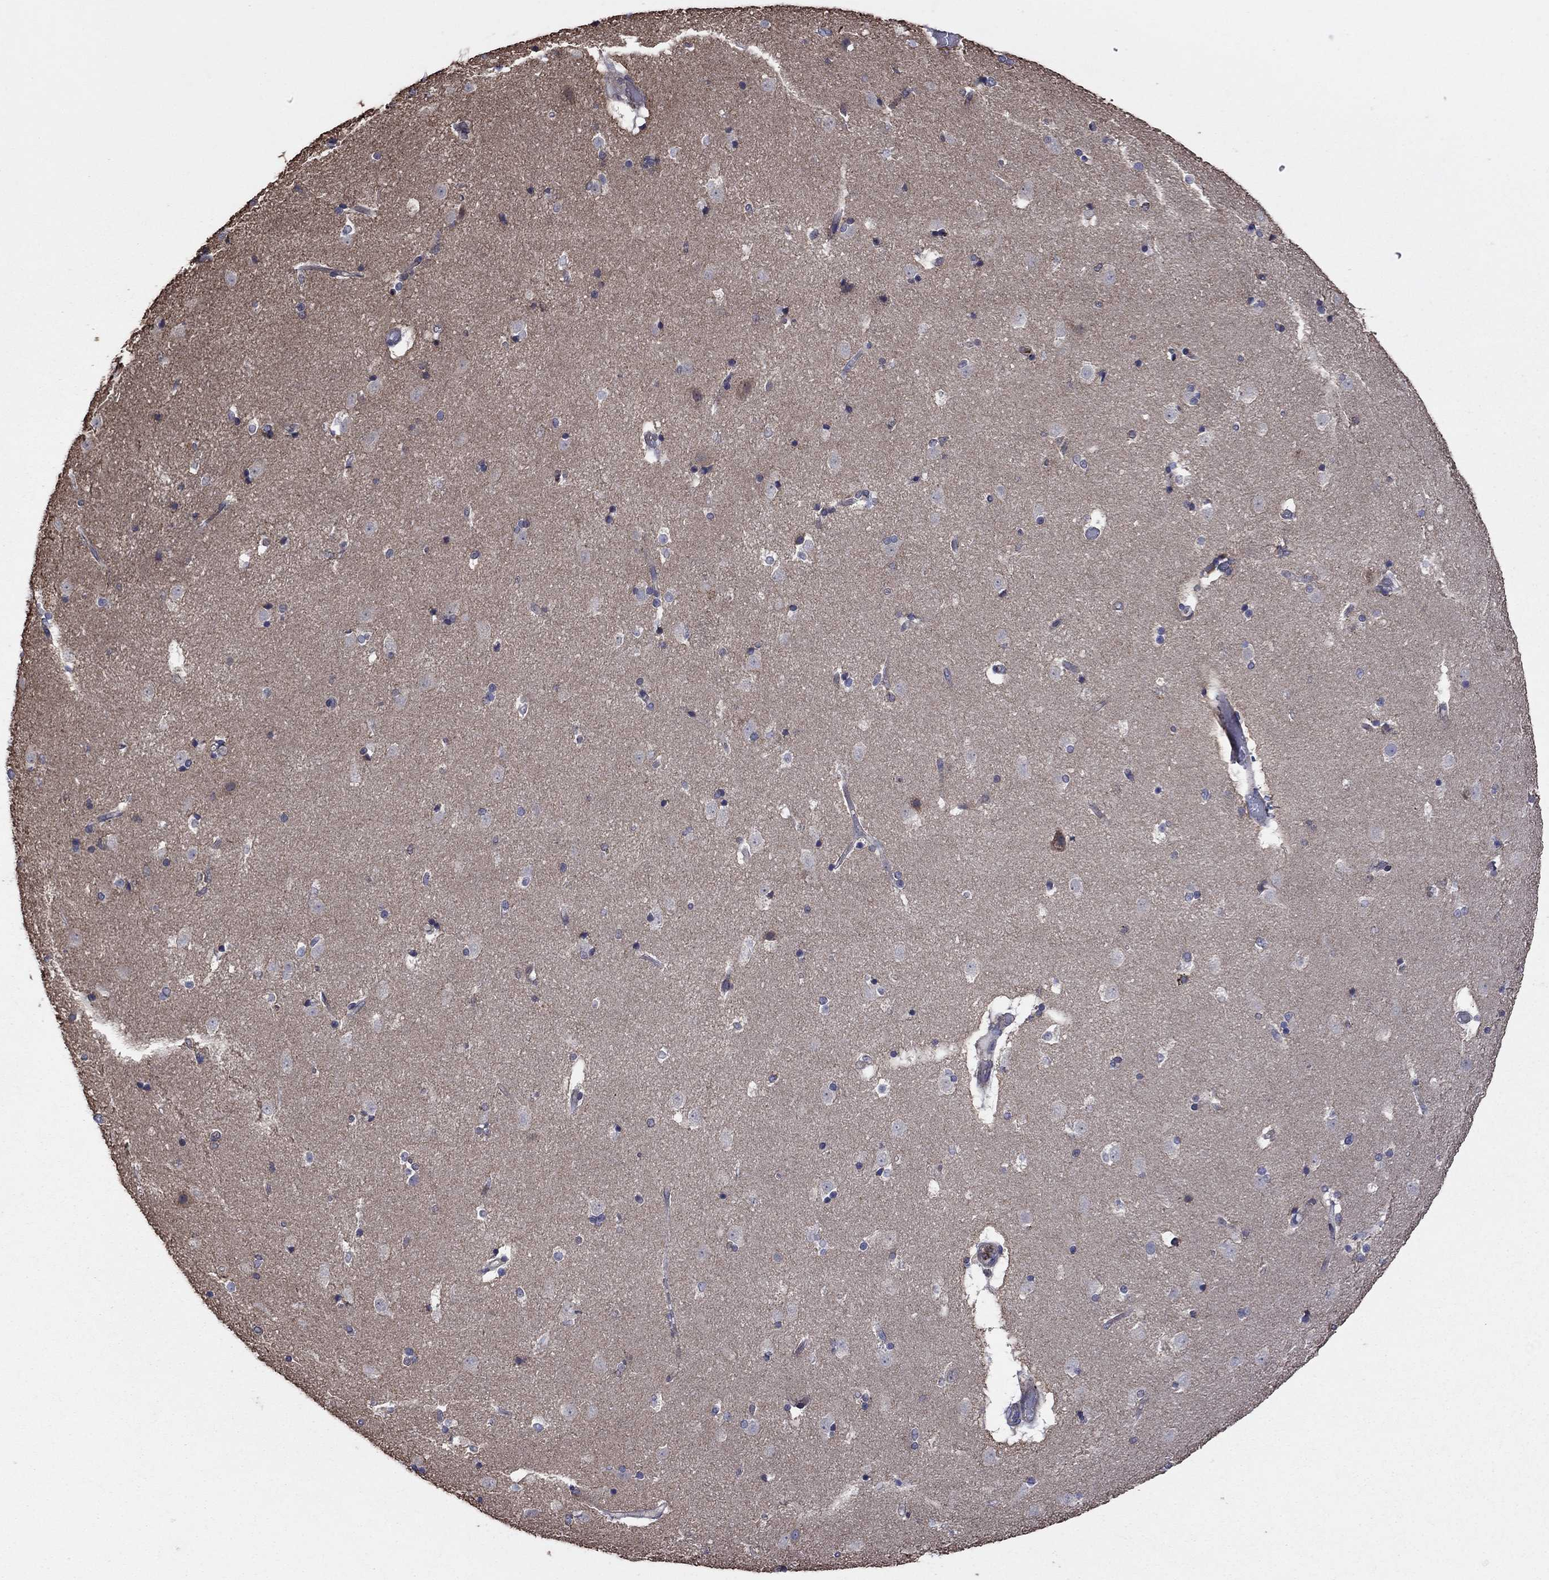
{"staining": {"intensity": "negative", "quantity": "none", "location": "none"}, "tissue": "caudate", "cell_type": "Glial cells", "image_type": "normal", "snomed": [{"axis": "morphology", "description": "Normal tissue, NOS"}, {"axis": "topography", "description": "Lateral ventricle wall"}], "caption": "IHC micrograph of benign caudate: caudate stained with DAB exhibits no significant protein expression in glial cells. (Brightfield microscopy of DAB immunohistochemistry at high magnification).", "gene": "MEA1", "patient": {"sex": "male", "age": 51}}